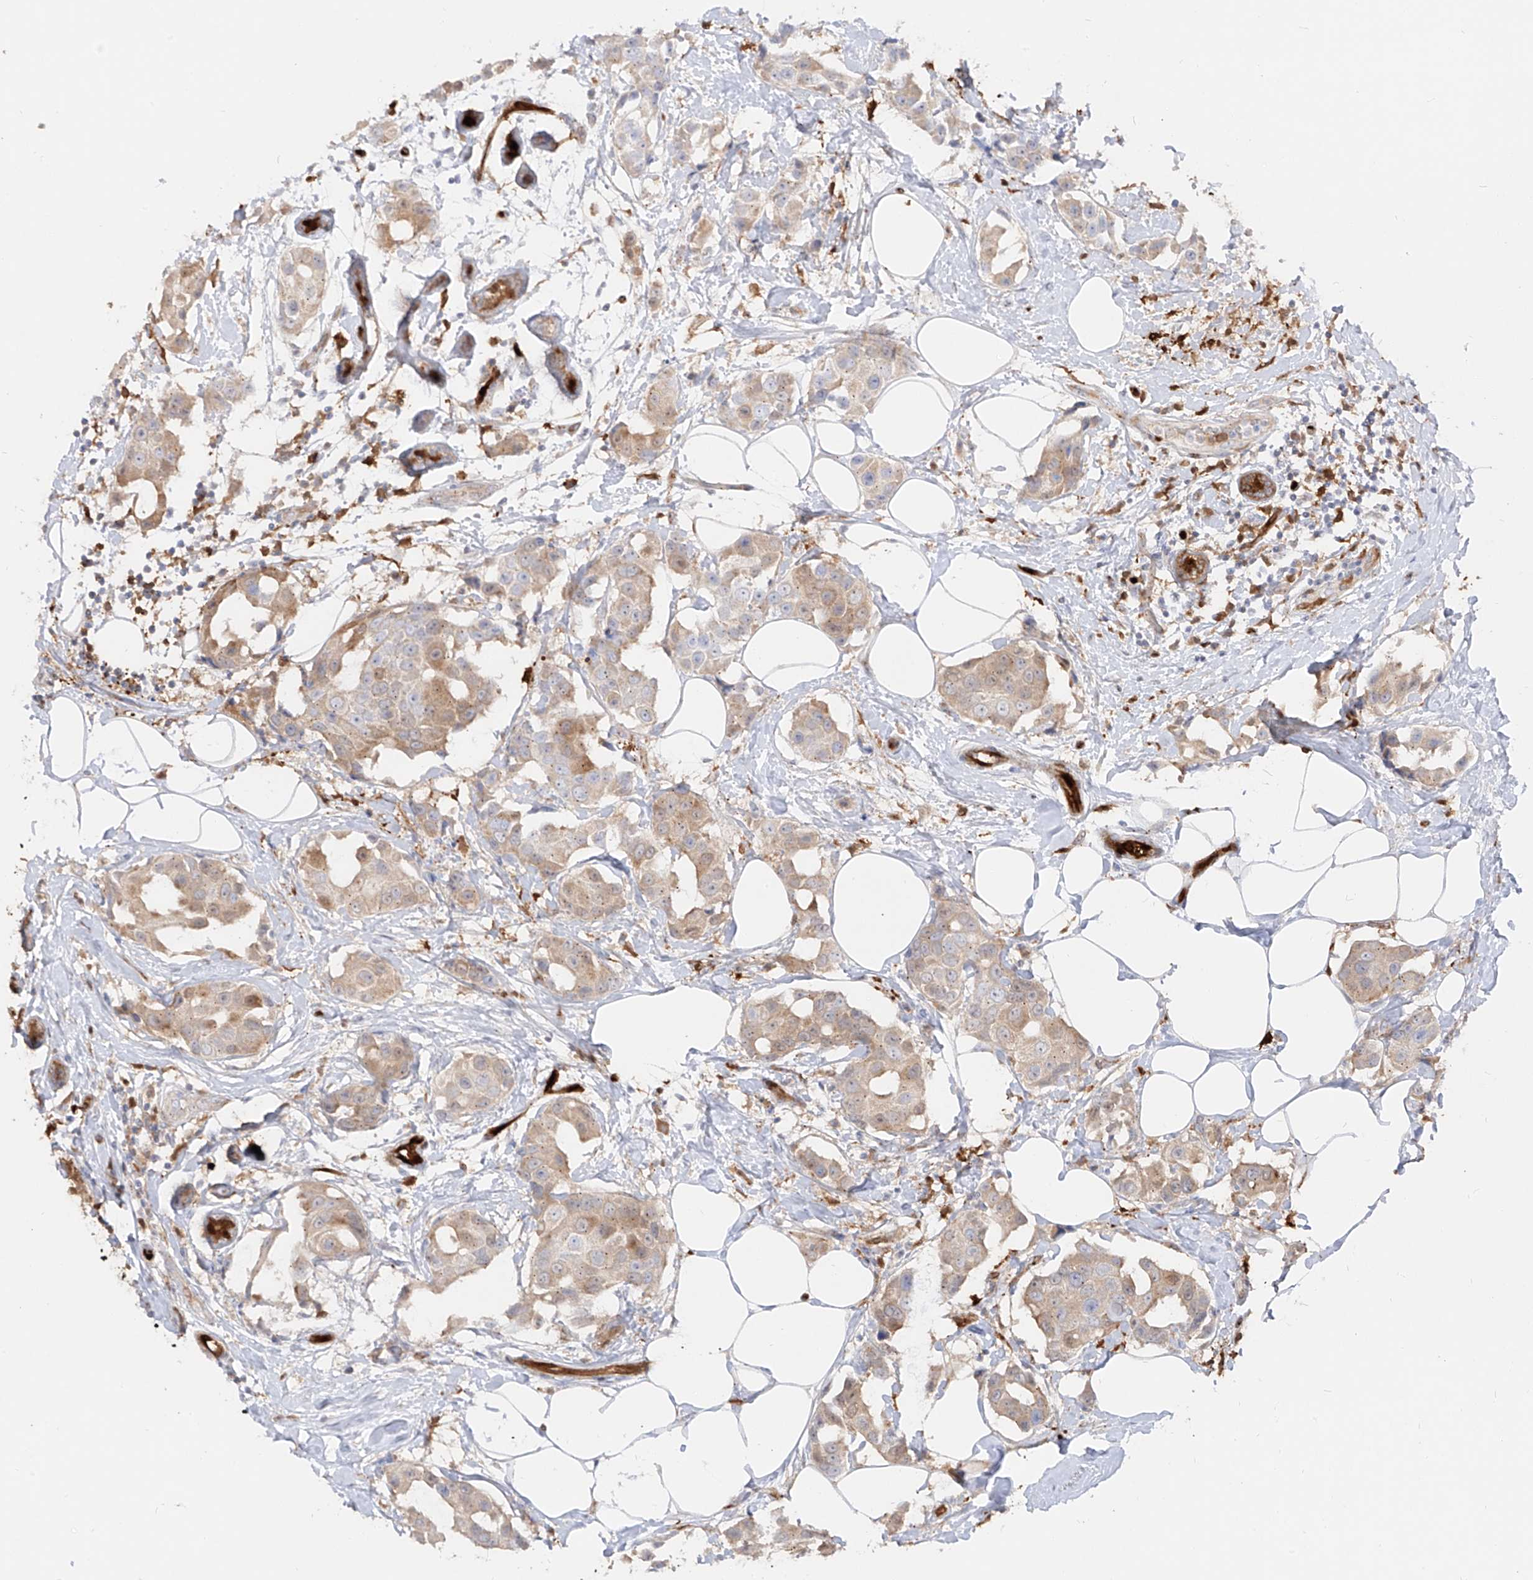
{"staining": {"intensity": "weak", "quantity": "25%-75%", "location": "cytoplasmic/membranous"}, "tissue": "breast cancer", "cell_type": "Tumor cells", "image_type": "cancer", "snomed": [{"axis": "morphology", "description": "Normal tissue, NOS"}, {"axis": "morphology", "description": "Duct carcinoma"}, {"axis": "topography", "description": "Breast"}], "caption": "The immunohistochemical stain shows weak cytoplasmic/membranous positivity in tumor cells of breast intraductal carcinoma tissue.", "gene": "KYNU", "patient": {"sex": "female", "age": 39}}